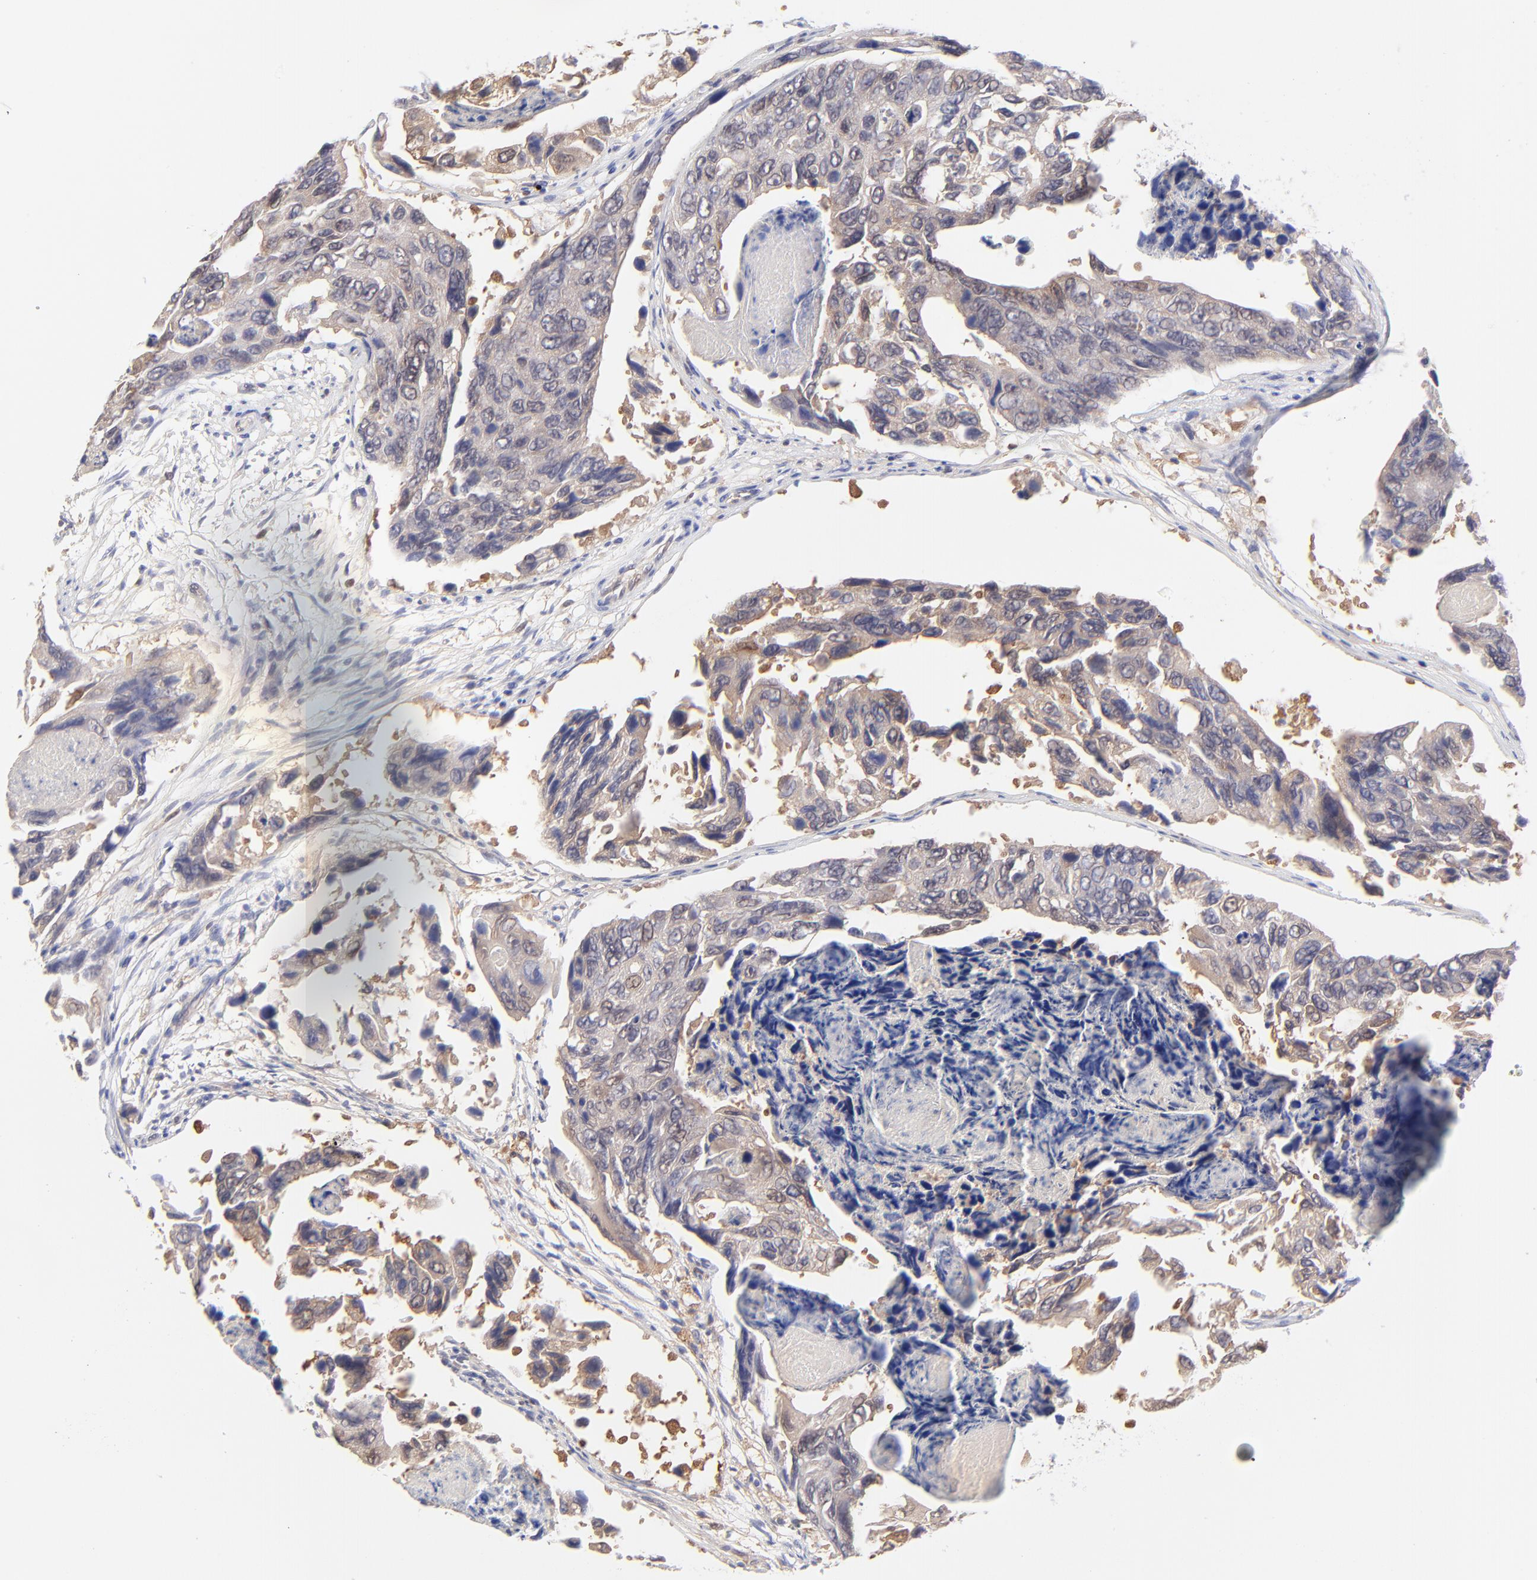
{"staining": {"intensity": "weak", "quantity": ">75%", "location": "cytoplasmic/membranous"}, "tissue": "colorectal cancer", "cell_type": "Tumor cells", "image_type": "cancer", "snomed": [{"axis": "morphology", "description": "Adenocarcinoma, NOS"}, {"axis": "topography", "description": "Colon"}], "caption": "This is an image of immunohistochemistry staining of colorectal cancer (adenocarcinoma), which shows weak expression in the cytoplasmic/membranous of tumor cells.", "gene": "HYAL1", "patient": {"sex": "female", "age": 86}}